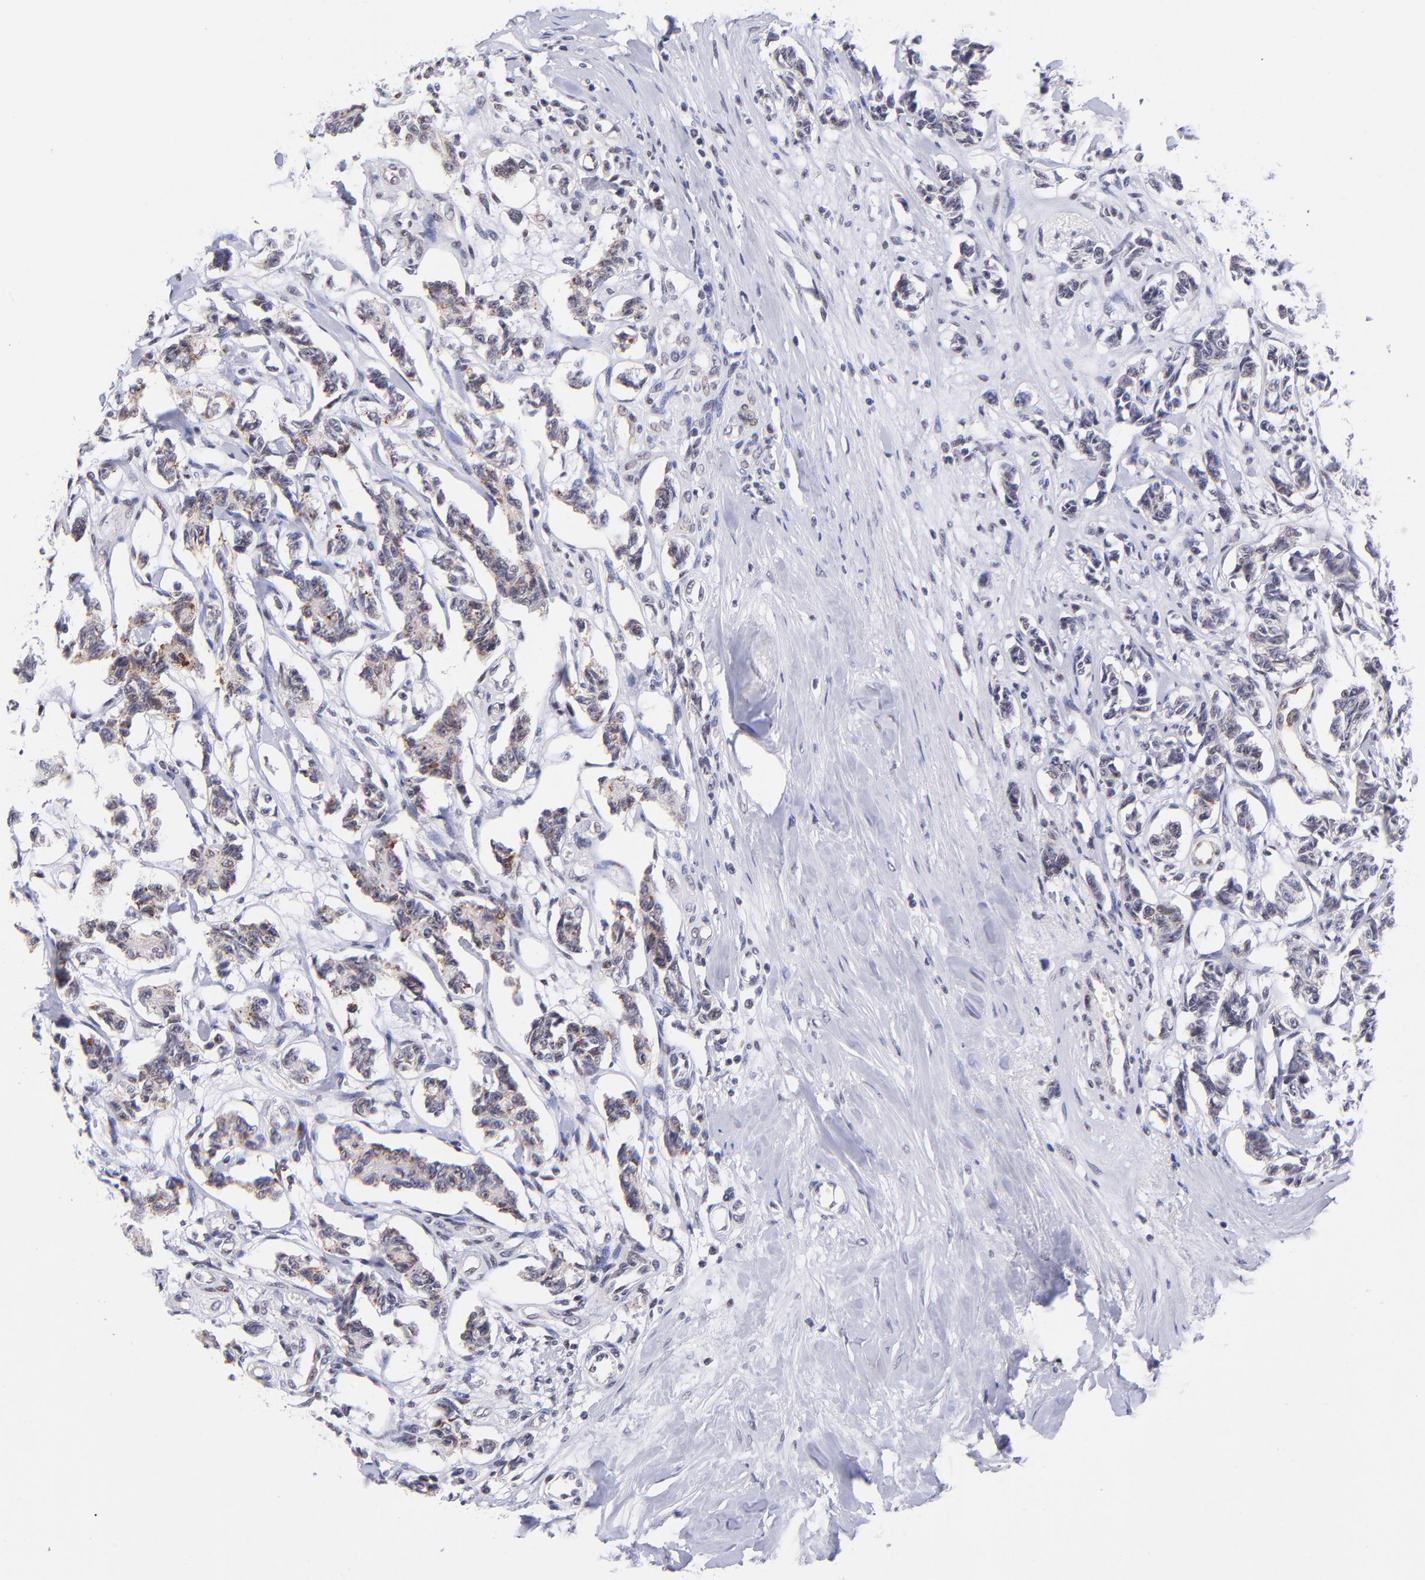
{"staining": {"intensity": "weak", "quantity": "25%-75%", "location": "cytoplasmic/membranous"}, "tissue": "renal cancer", "cell_type": "Tumor cells", "image_type": "cancer", "snomed": [{"axis": "morphology", "description": "Carcinoid, malignant, NOS"}, {"axis": "topography", "description": "Kidney"}], "caption": "Protein expression analysis of human renal malignant carcinoid reveals weak cytoplasmic/membranous expression in about 25%-75% of tumor cells. The staining is performed using DAB brown chromogen to label protein expression. The nuclei are counter-stained blue using hematoxylin.", "gene": "SOX6", "patient": {"sex": "female", "age": 41}}